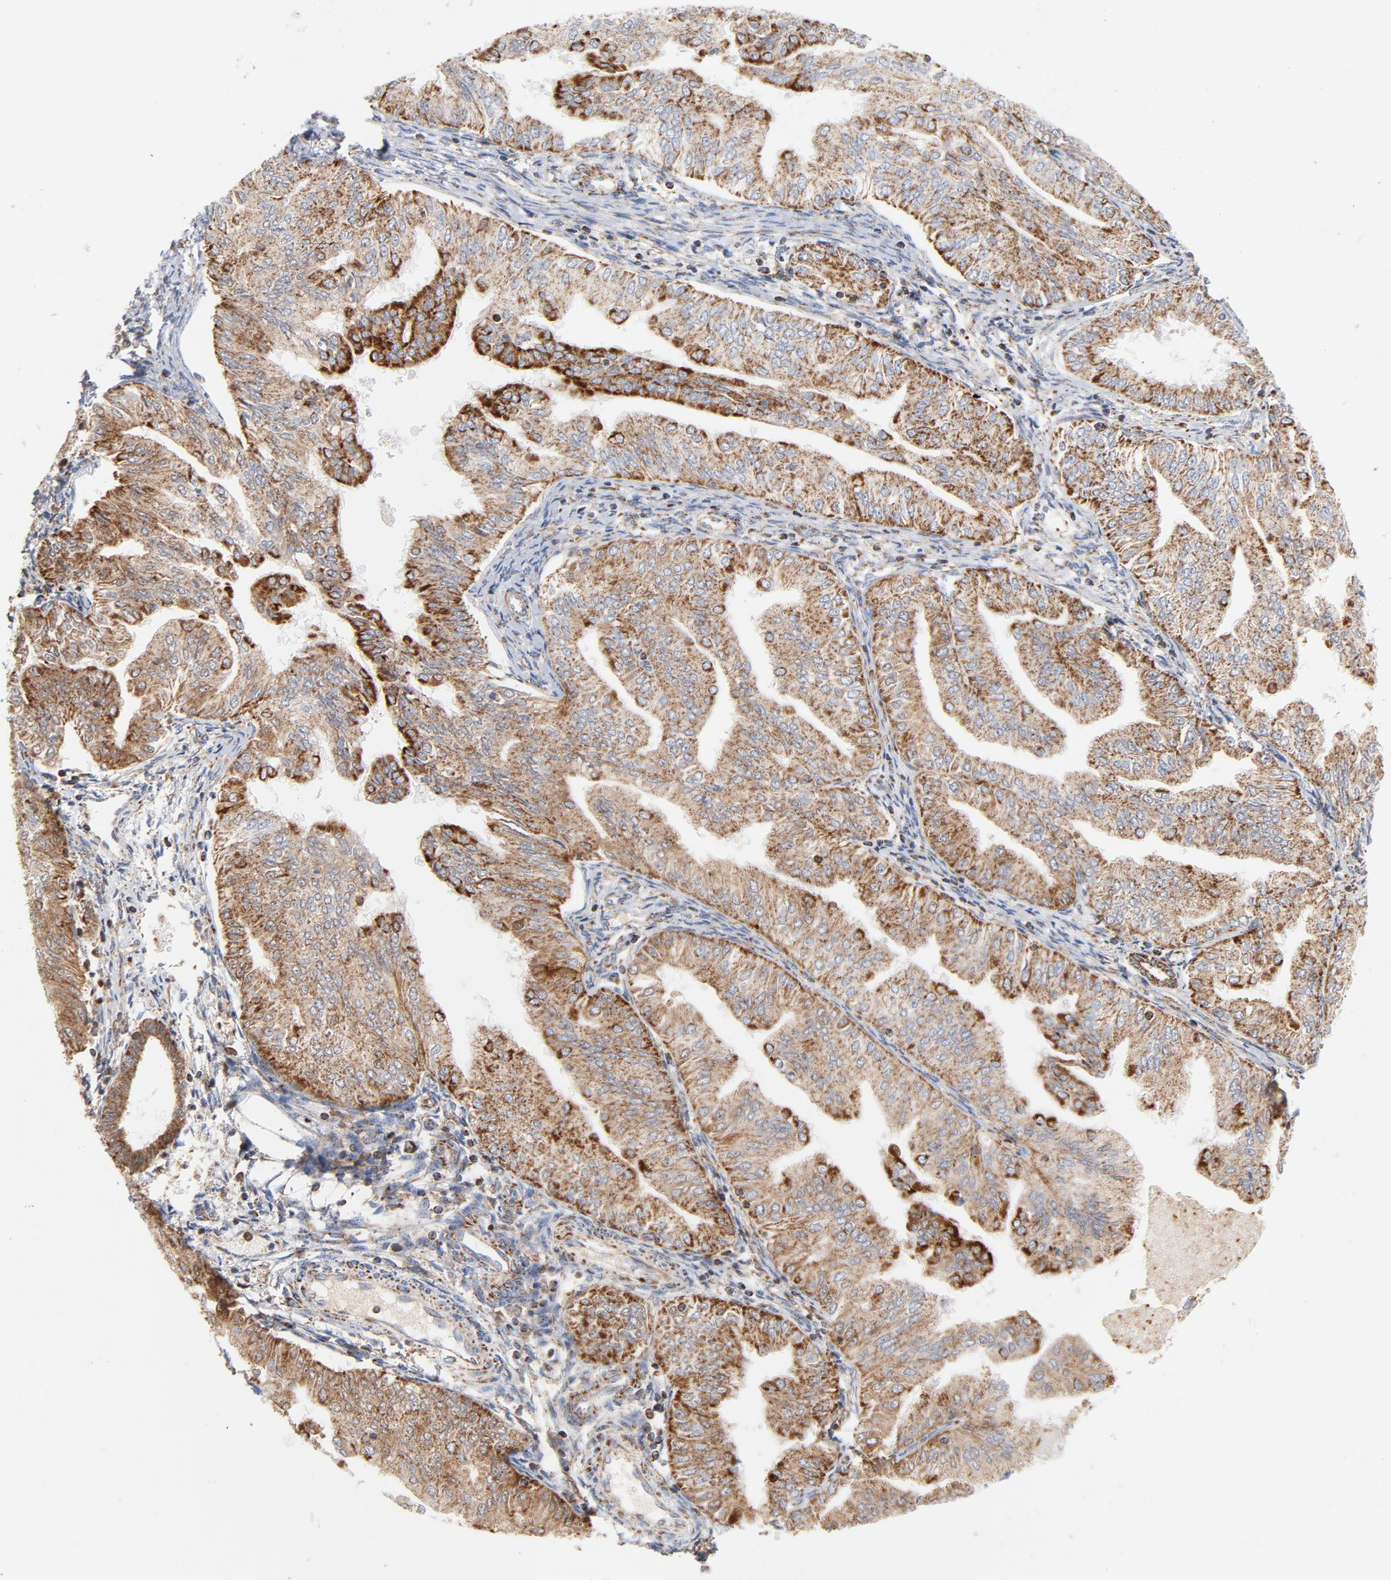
{"staining": {"intensity": "moderate", "quantity": ">75%", "location": "cytoplasmic/membranous"}, "tissue": "endometrial cancer", "cell_type": "Tumor cells", "image_type": "cancer", "snomed": [{"axis": "morphology", "description": "Adenocarcinoma, NOS"}, {"axis": "topography", "description": "Endometrium"}], "caption": "Immunohistochemistry of human adenocarcinoma (endometrial) exhibits medium levels of moderate cytoplasmic/membranous expression in approximately >75% of tumor cells.", "gene": "DIABLO", "patient": {"sex": "female", "age": 53}}